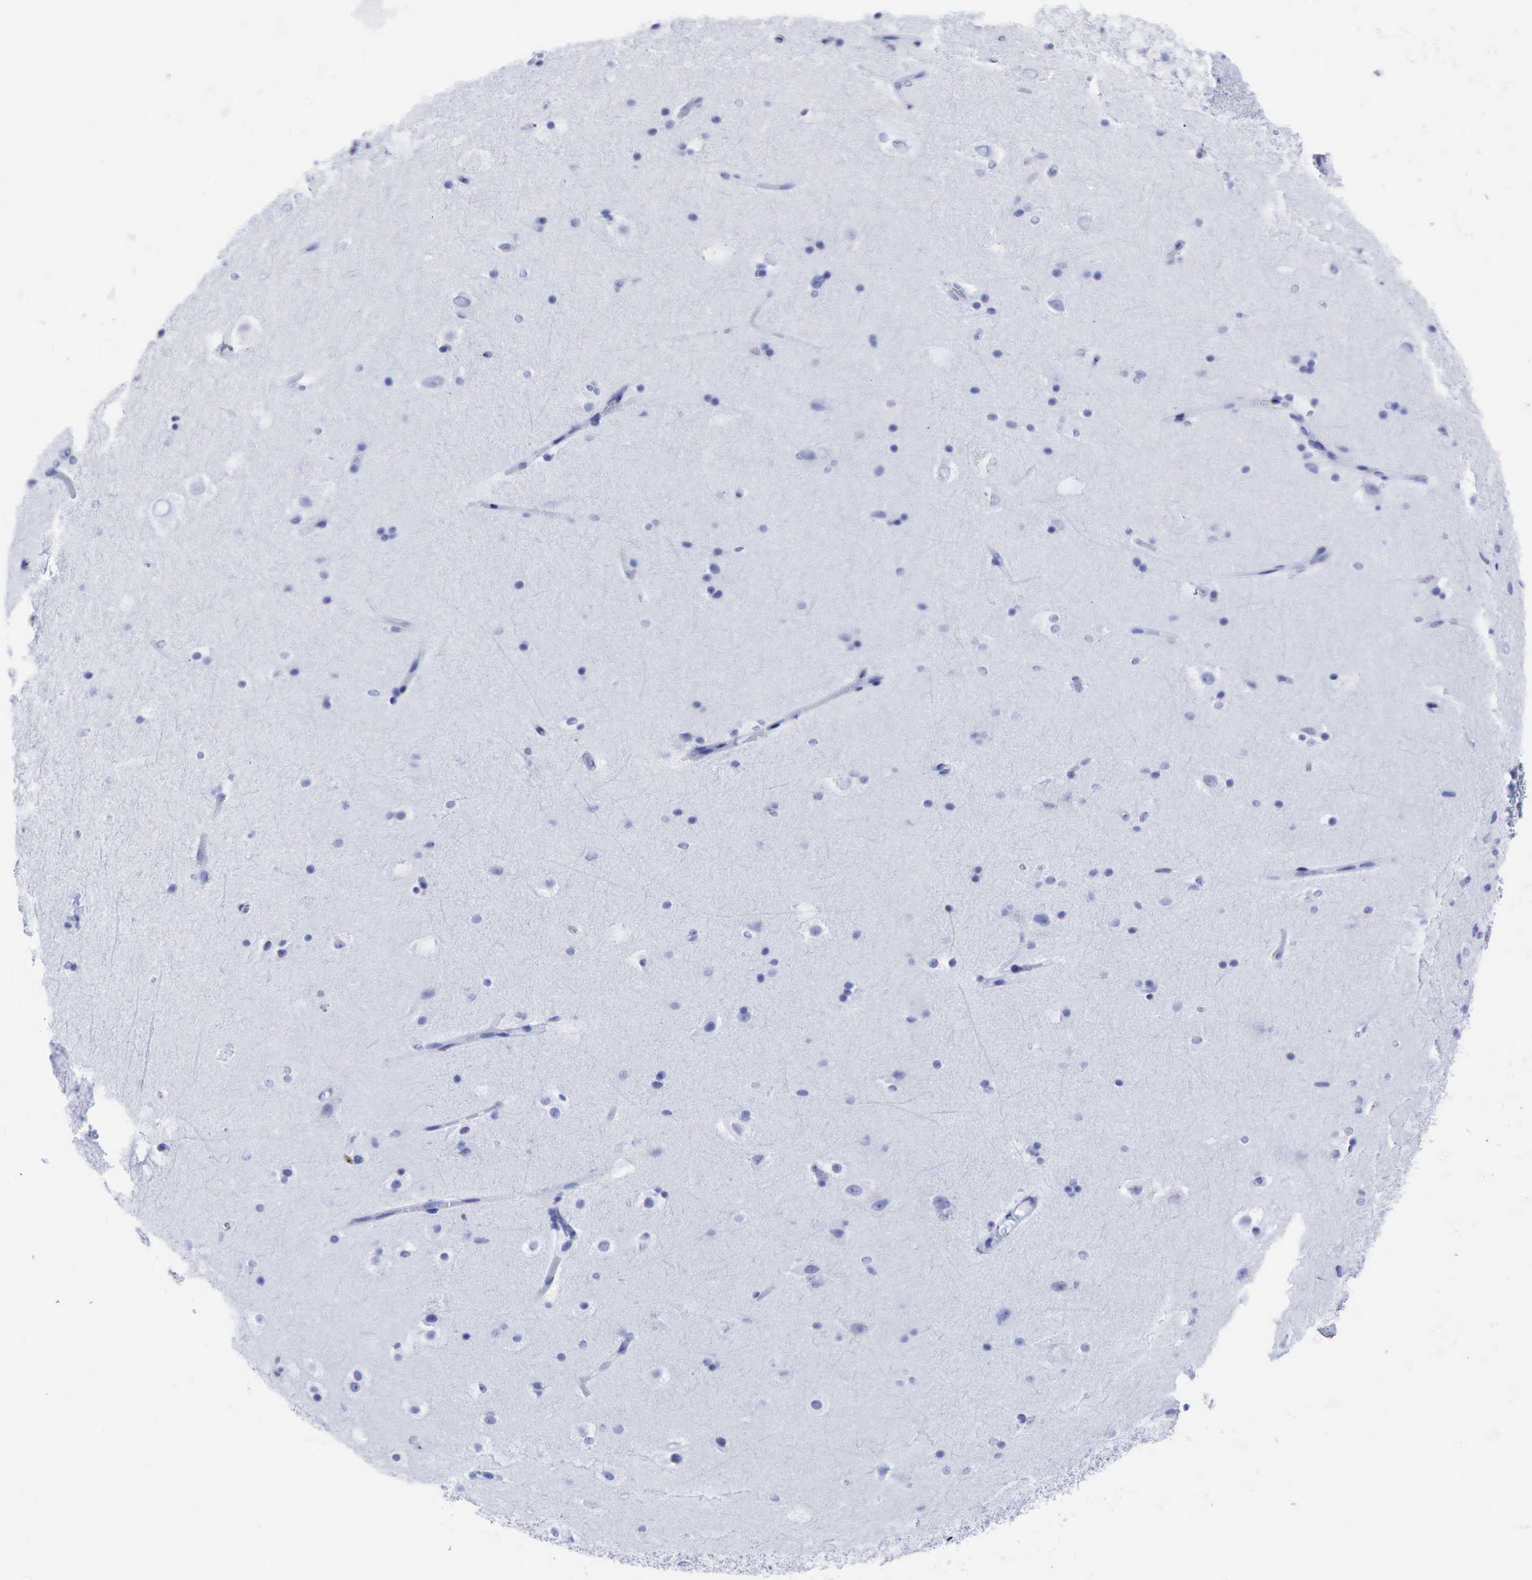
{"staining": {"intensity": "negative", "quantity": "none", "location": "none"}, "tissue": "cerebral cortex", "cell_type": "Endothelial cells", "image_type": "normal", "snomed": [{"axis": "morphology", "description": "Normal tissue, NOS"}, {"axis": "topography", "description": "Cerebral cortex"}, {"axis": "topography", "description": "Hippocampus"}], "caption": "Immunohistochemical staining of normal human cerebral cortex exhibits no significant expression in endothelial cells.", "gene": "CEACAM5", "patient": {"sex": "female", "age": 19}}